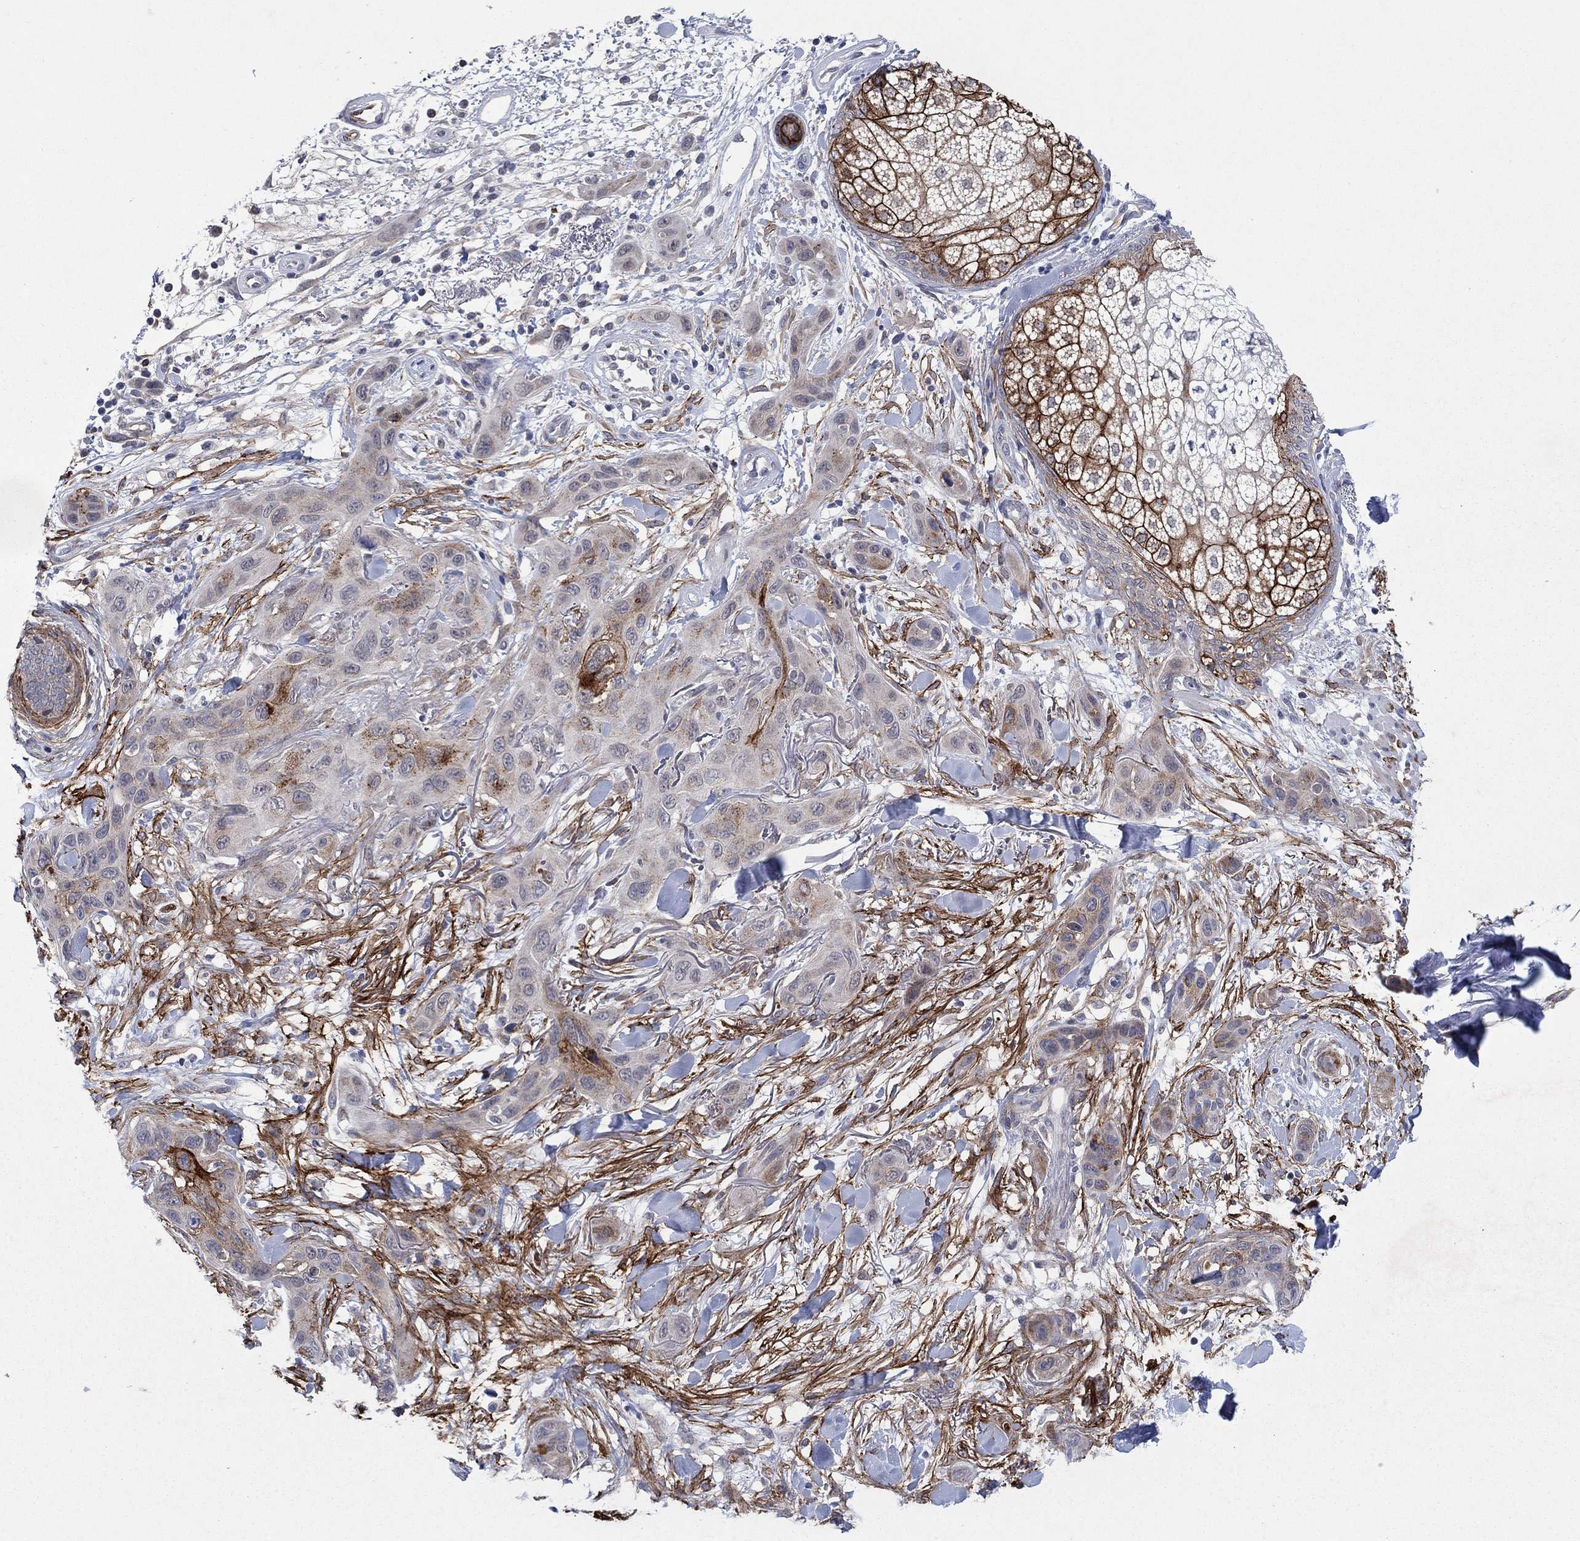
{"staining": {"intensity": "strong", "quantity": "<25%", "location": "cytoplasmic/membranous"}, "tissue": "skin cancer", "cell_type": "Tumor cells", "image_type": "cancer", "snomed": [{"axis": "morphology", "description": "Squamous cell carcinoma, NOS"}, {"axis": "topography", "description": "Skin"}], "caption": "Immunohistochemical staining of human skin squamous cell carcinoma demonstrates strong cytoplasmic/membranous protein staining in about <25% of tumor cells.", "gene": "SDC1", "patient": {"sex": "male", "age": 78}}